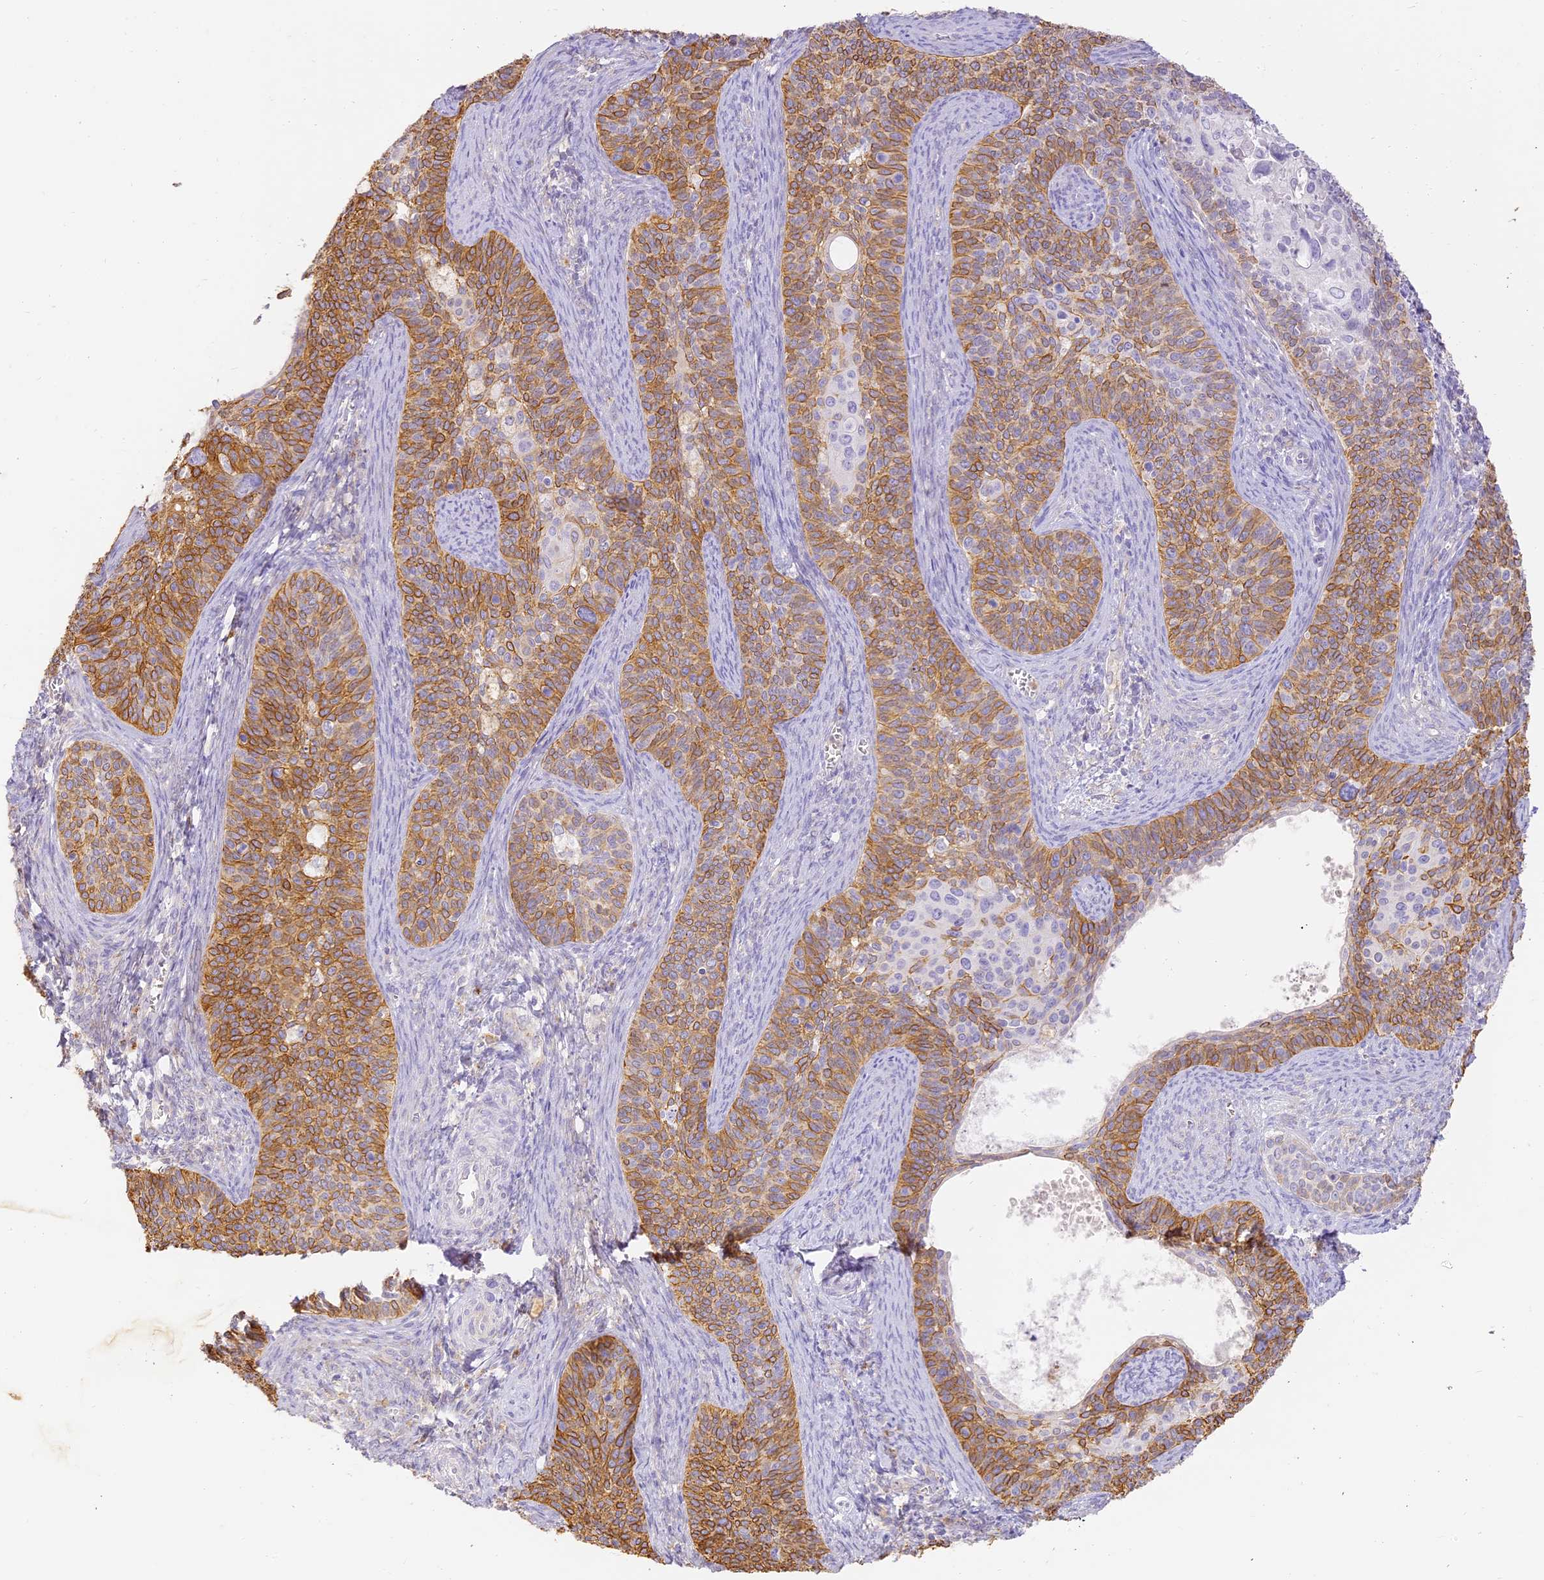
{"staining": {"intensity": "moderate", "quantity": "25%-75%", "location": "cytoplasmic/membranous"}, "tissue": "cervical cancer", "cell_type": "Tumor cells", "image_type": "cancer", "snomed": [{"axis": "morphology", "description": "Squamous cell carcinoma, NOS"}, {"axis": "topography", "description": "Cervix"}], "caption": "This is an image of immunohistochemistry (IHC) staining of cervical cancer (squamous cell carcinoma), which shows moderate expression in the cytoplasmic/membranous of tumor cells.", "gene": "SEC13", "patient": {"sex": "female", "age": 33}}